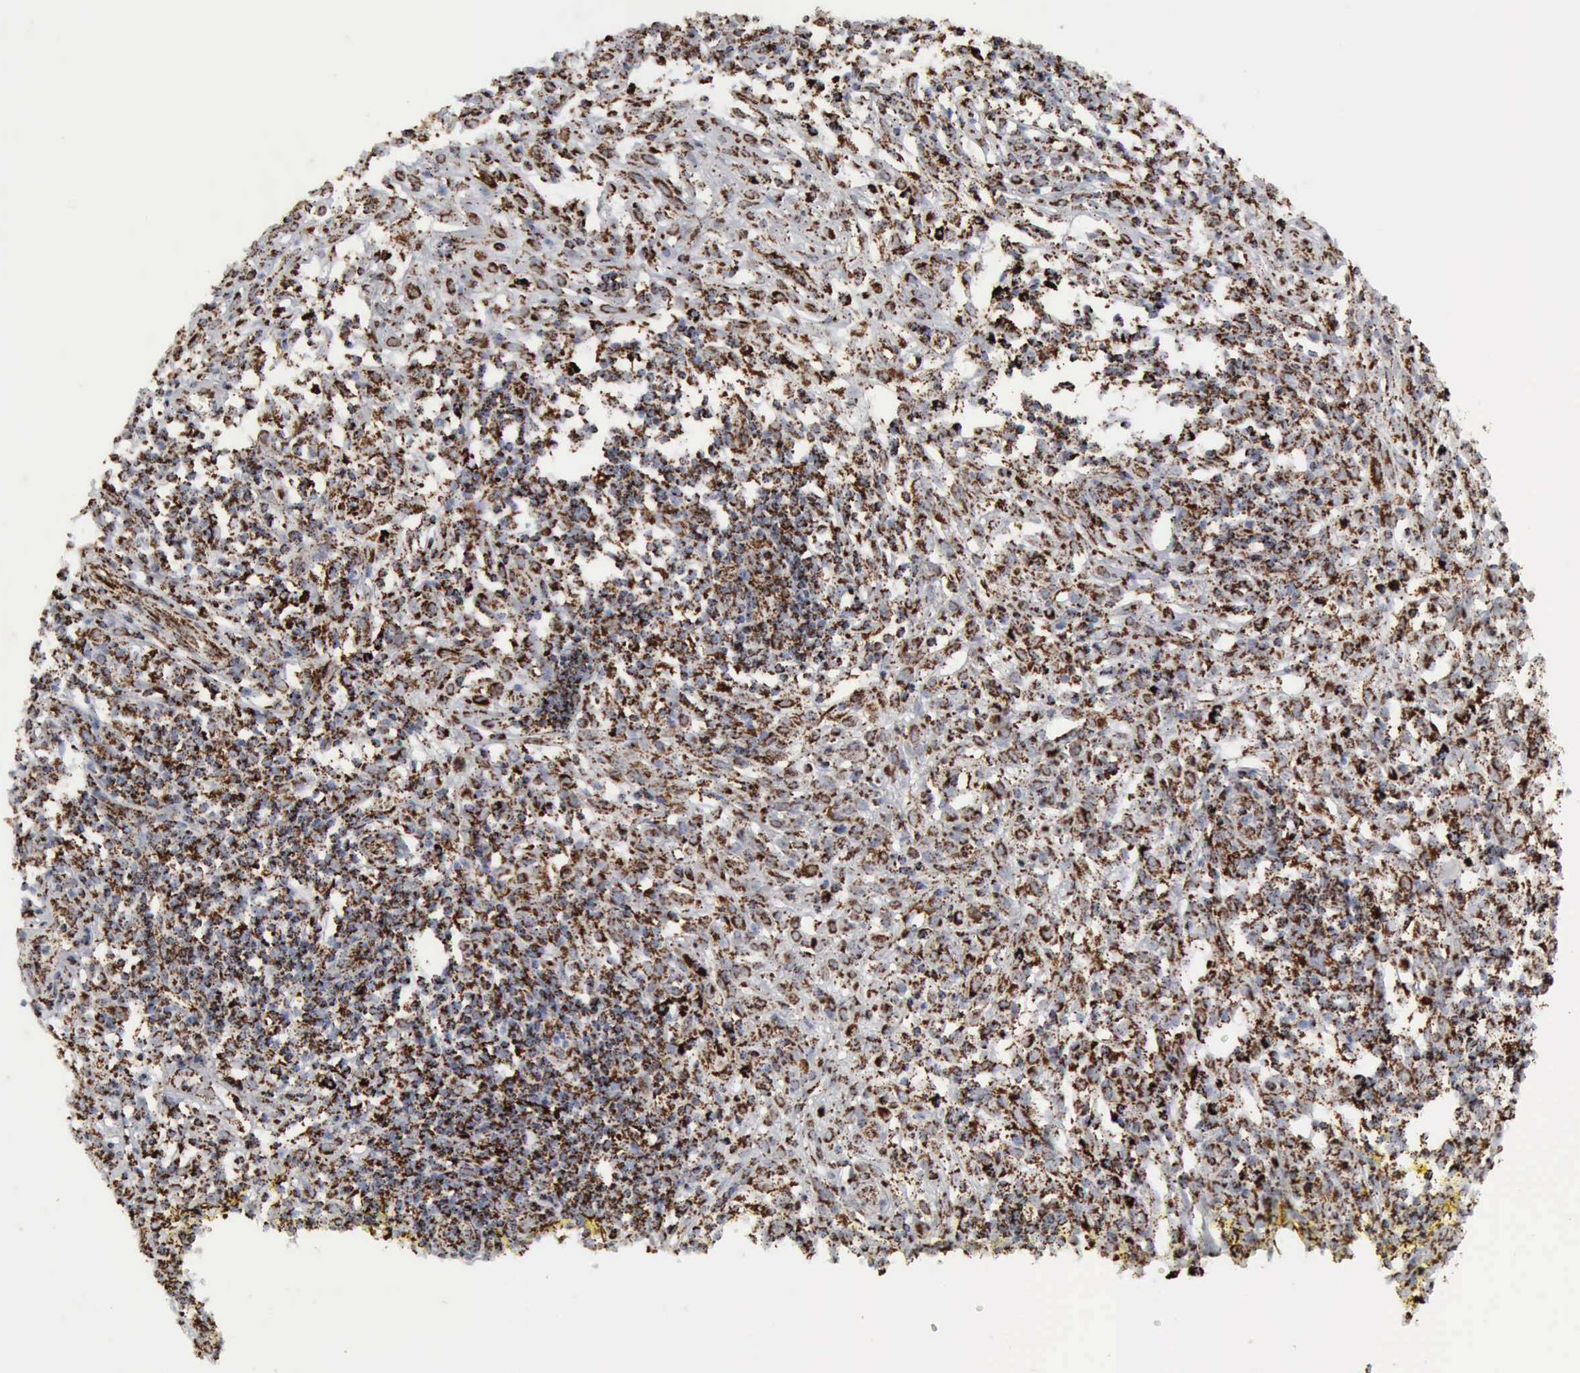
{"staining": {"intensity": "moderate", "quantity": ">75%", "location": "cytoplasmic/membranous"}, "tissue": "melanoma", "cell_type": "Tumor cells", "image_type": "cancer", "snomed": [{"axis": "morphology", "description": "Malignant melanoma, NOS"}, {"axis": "topography", "description": "Skin"}], "caption": "Malignant melanoma tissue reveals moderate cytoplasmic/membranous staining in about >75% of tumor cells The staining was performed using DAB (3,3'-diaminobenzidine) to visualize the protein expression in brown, while the nuclei were stained in blue with hematoxylin (Magnification: 20x).", "gene": "ACO2", "patient": {"sex": "female", "age": 52}}